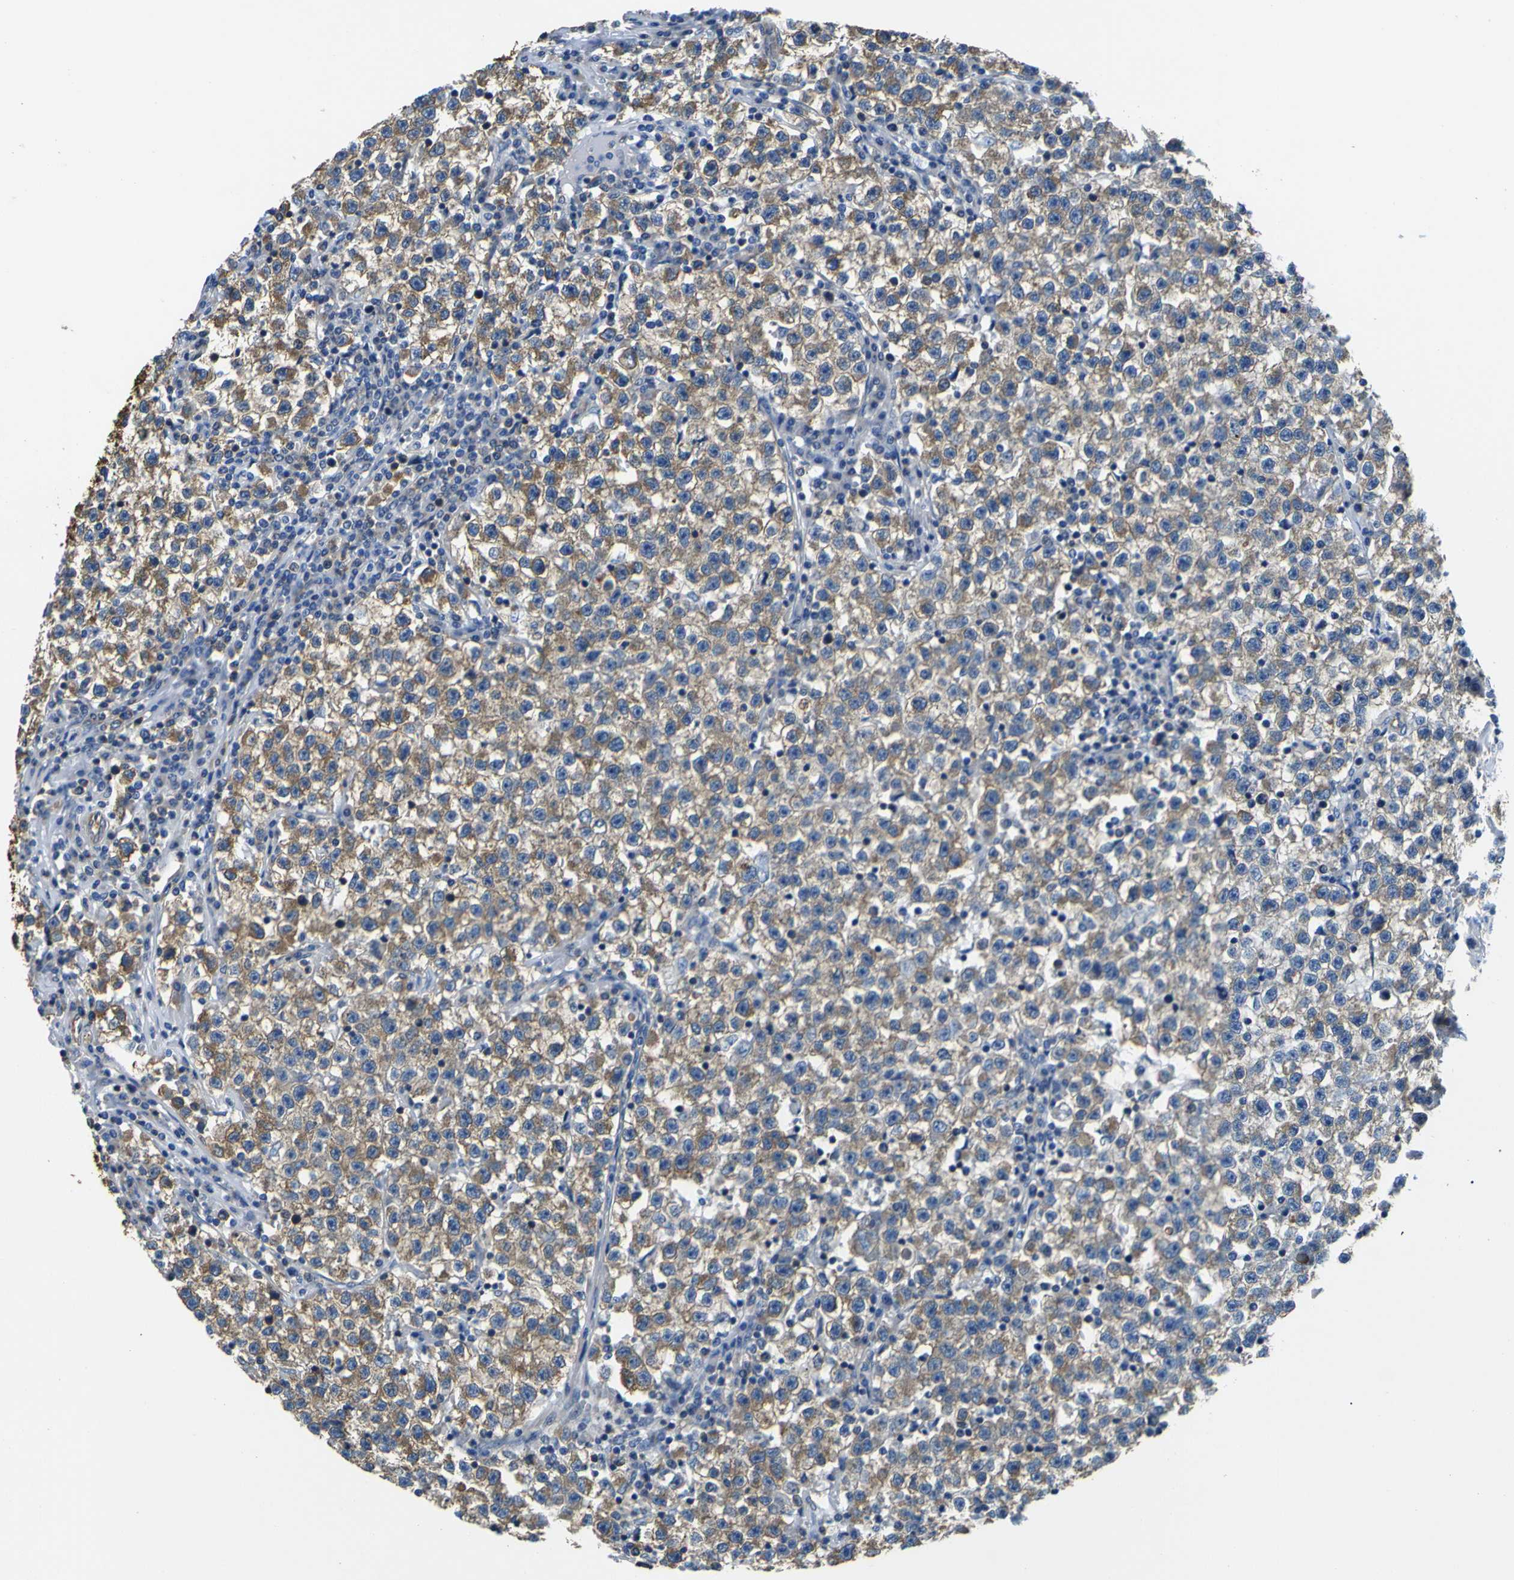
{"staining": {"intensity": "moderate", "quantity": ">75%", "location": "cytoplasmic/membranous"}, "tissue": "testis cancer", "cell_type": "Tumor cells", "image_type": "cancer", "snomed": [{"axis": "morphology", "description": "Seminoma, NOS"}, {"axis": "topography", "description": "Testis"}], "caption": "Protein expression analysis of human seminoma (testis) reveals moderate cytoplasmic/membranous expression in approximately >75% of tumor cells.", "gene": "TUBB", "patient": {"sex": "male", "age": 22}}